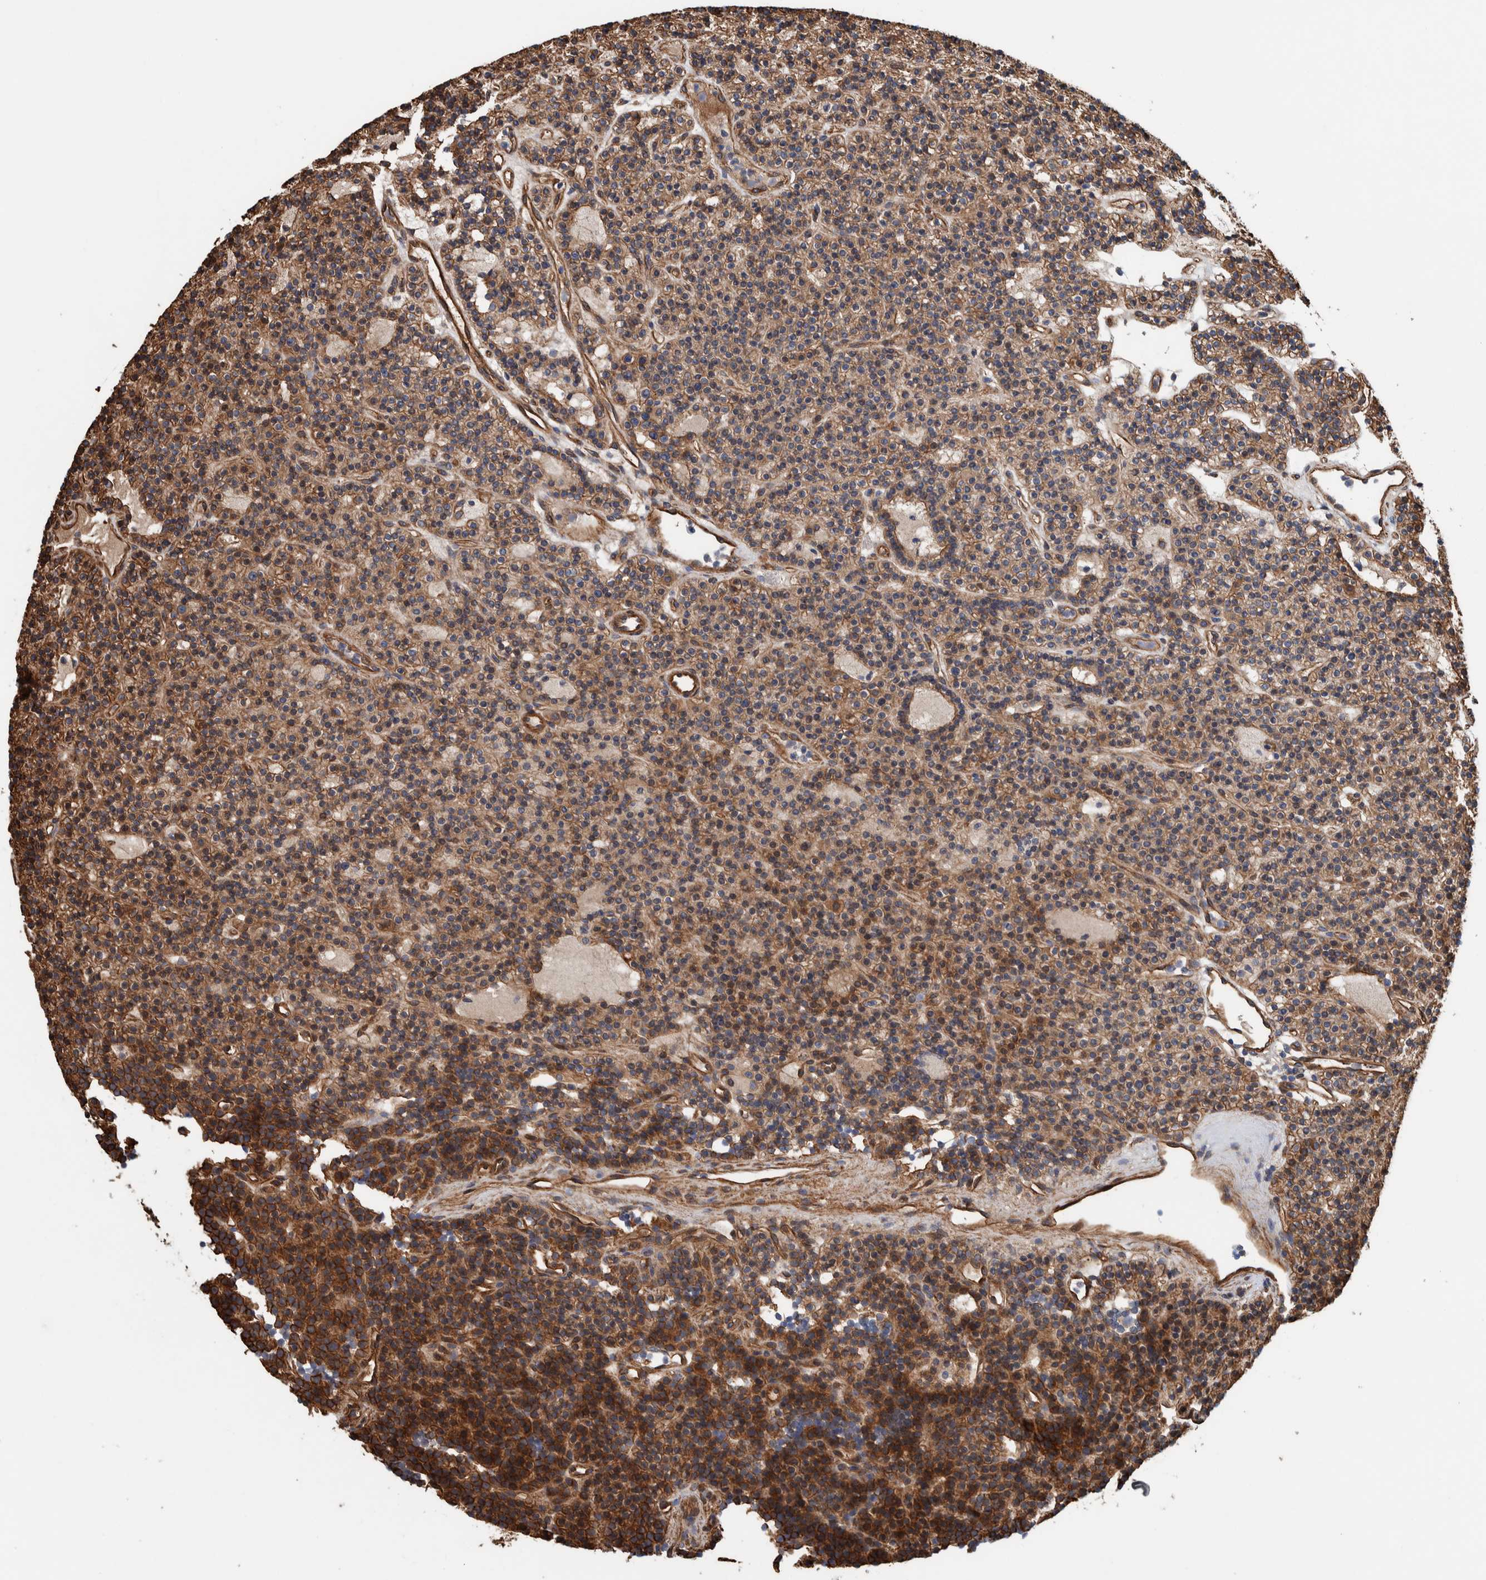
{"staining": {"intensity": "strong", "quantity": "25%-75%", "location": "cytoplasmic/membranous"}, "tissue": "parathyroid gland", "cell_type": "Glandular cells", "image_type": "normal", "snomed": [{"axis": "morphology", "description": "Normal tissue, NOS"}, {"axis": "topography", "description": "Parathyroid gland"}], "caption": "Brown immunohistochemical staining in normal human parathyroid gland reveals strong cytoplasmic/membranous staining in approximately 25%-75% of glandular cells. Nuclei are stained in blue.", "gene": "PKD1L1", "patient": {"sex": "male", "age": 75}}